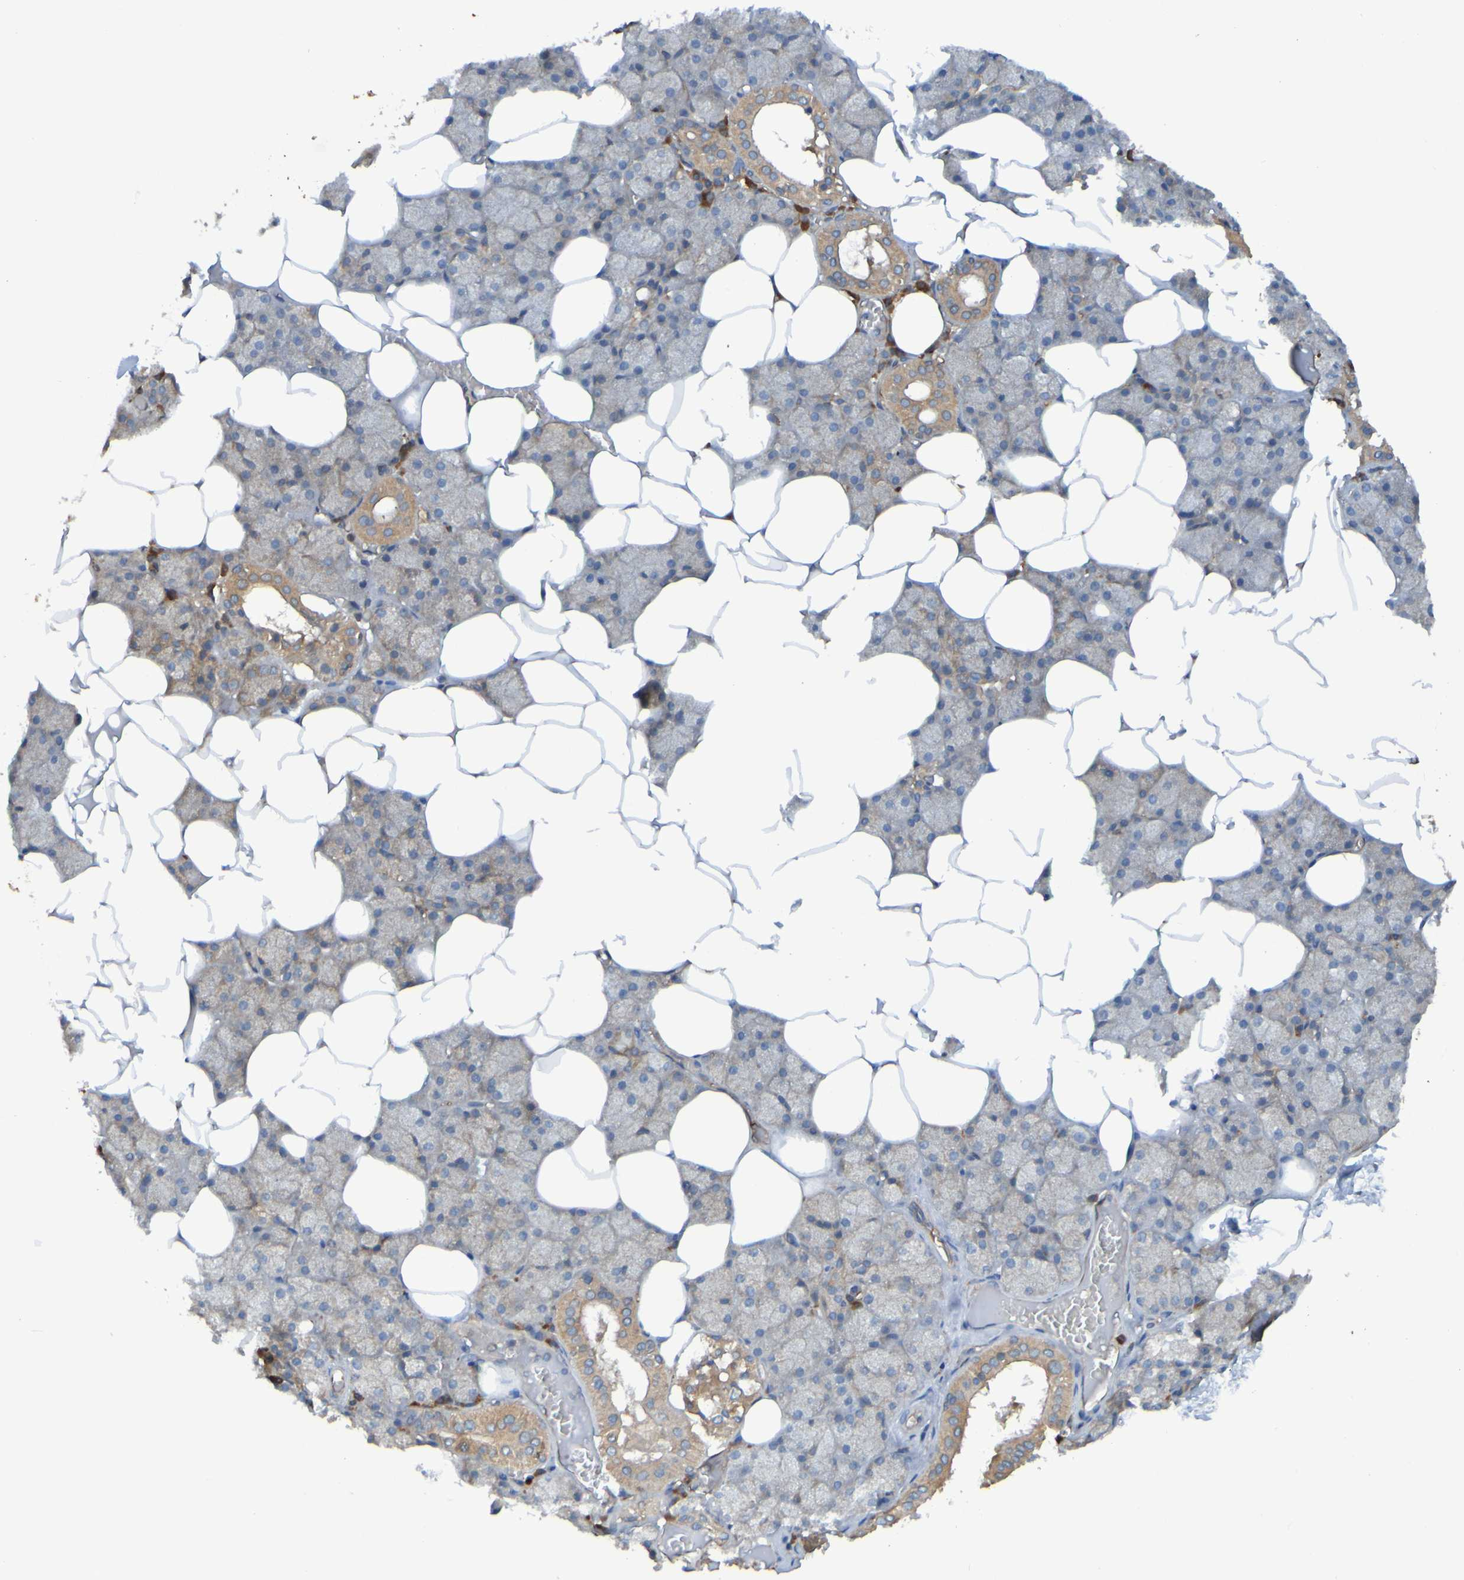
{"staining": {"intensity": "moderate", "quantity": ">75%", "location": "cytoplasmic/membranous"}, "tissue": "salivary gland", "cell_type": "Glandular cells", "image_type": "normal", "snomed": [{"axis": "morphology", "description": "Normal tissue, NOS"}, {"axis": "topography", "description": "Salivary gland"}], "caption": "Immunohistochemical staining of unremarkable salivary gland demonstrates moderate cytoplasmic/membranous protein expression in about >75% of glandular cells.", "gene": "DNAJC4", "patient": {"sex": "male", "age": 62}}